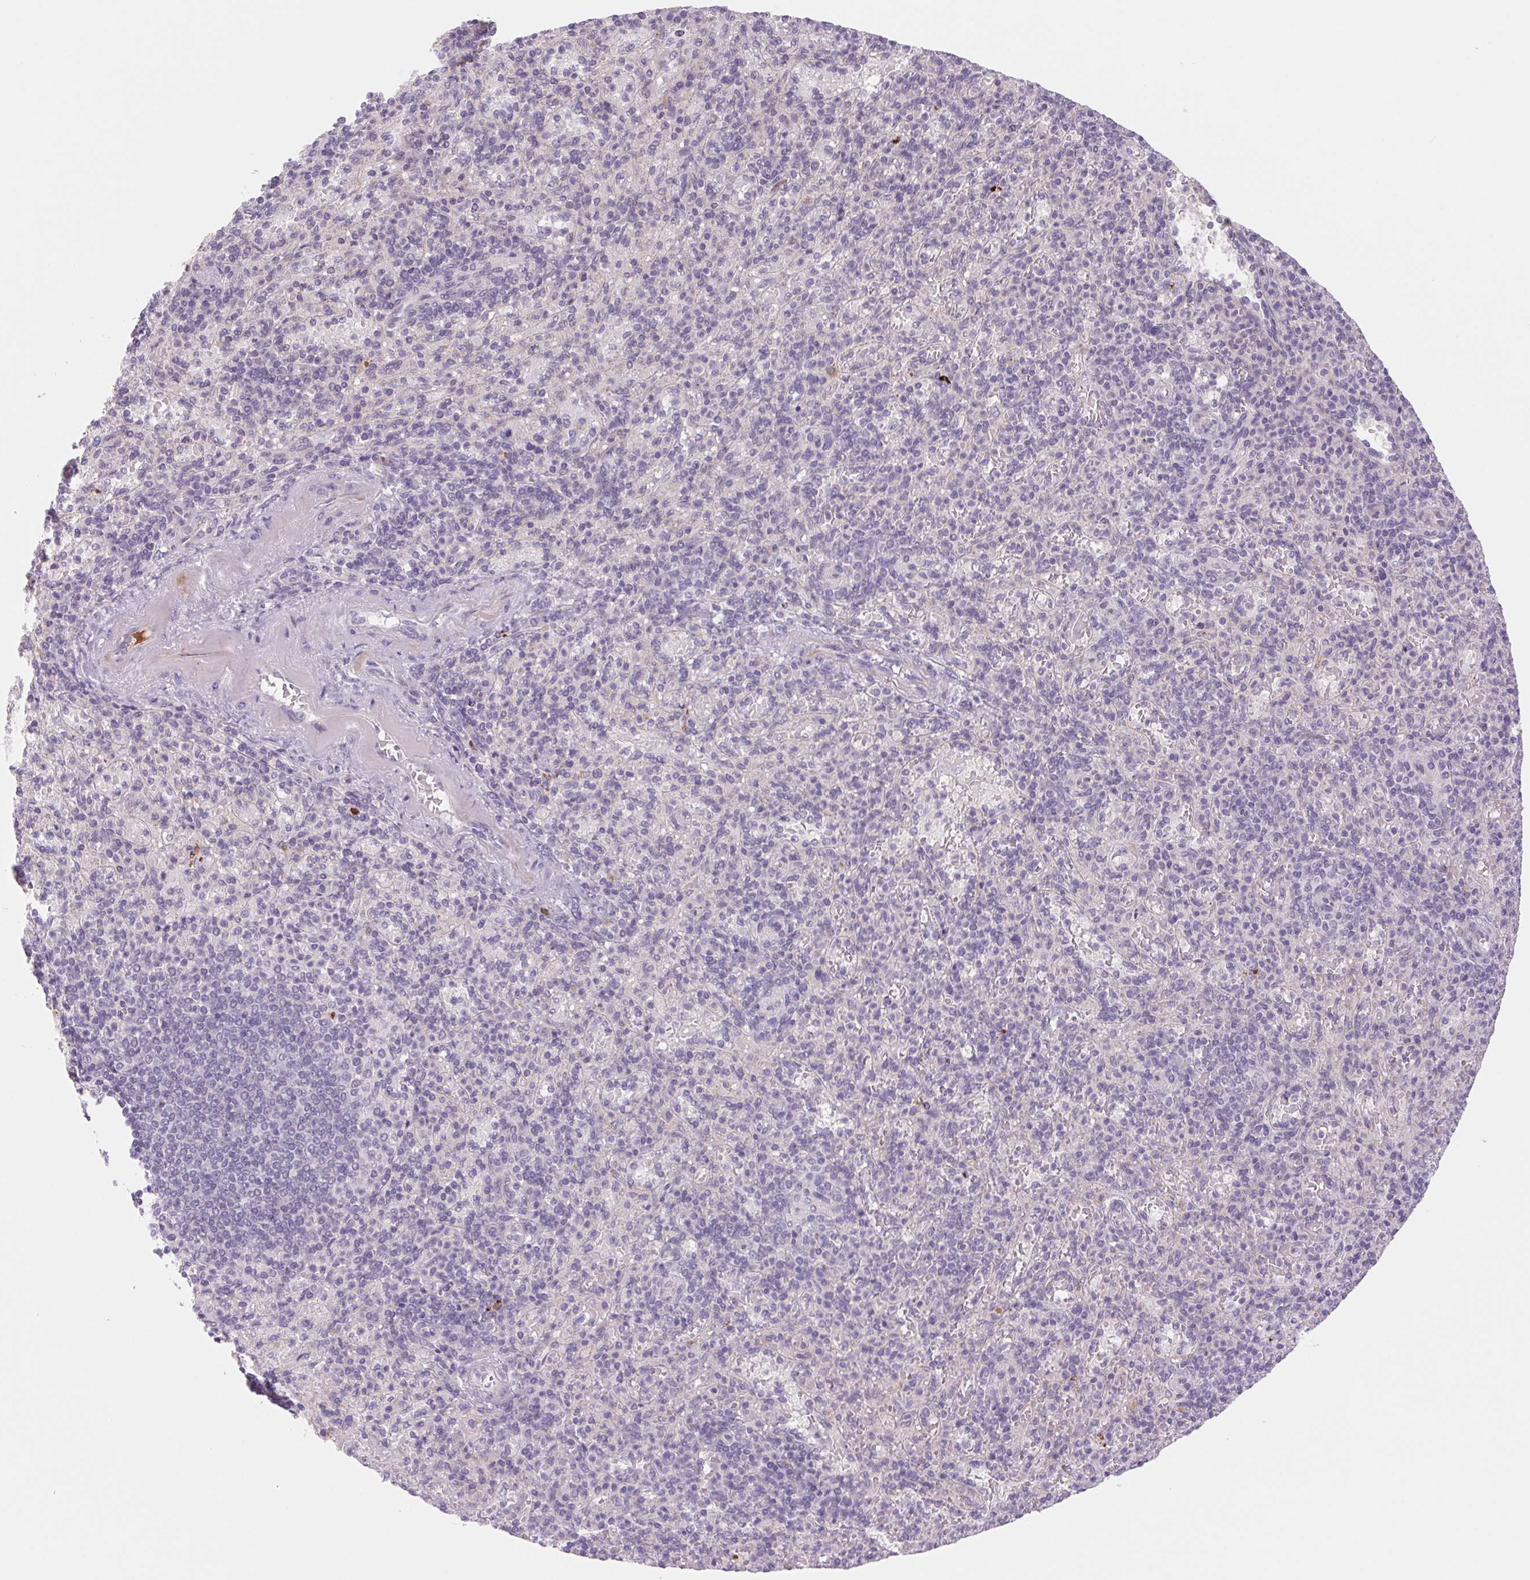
{"staining": {"intensity": "negative", "quantity": "none", "location": "none"}, "tissue": "spleen", "cell_type": "Cells in red pulp", "image_type": "normal", "snomed": [{"axis": "morphology", "description": "Normal tissue, NOS"}, {"axis": "topography", "description": "Spleen"}], "caption": "This is a photomicrograph of immunohistochemistry staining of unremarkable spleen, which shows no staining in cells in red pulp.", "gene": "KRT1", "patient": {"sex": "female", "age": 74}}